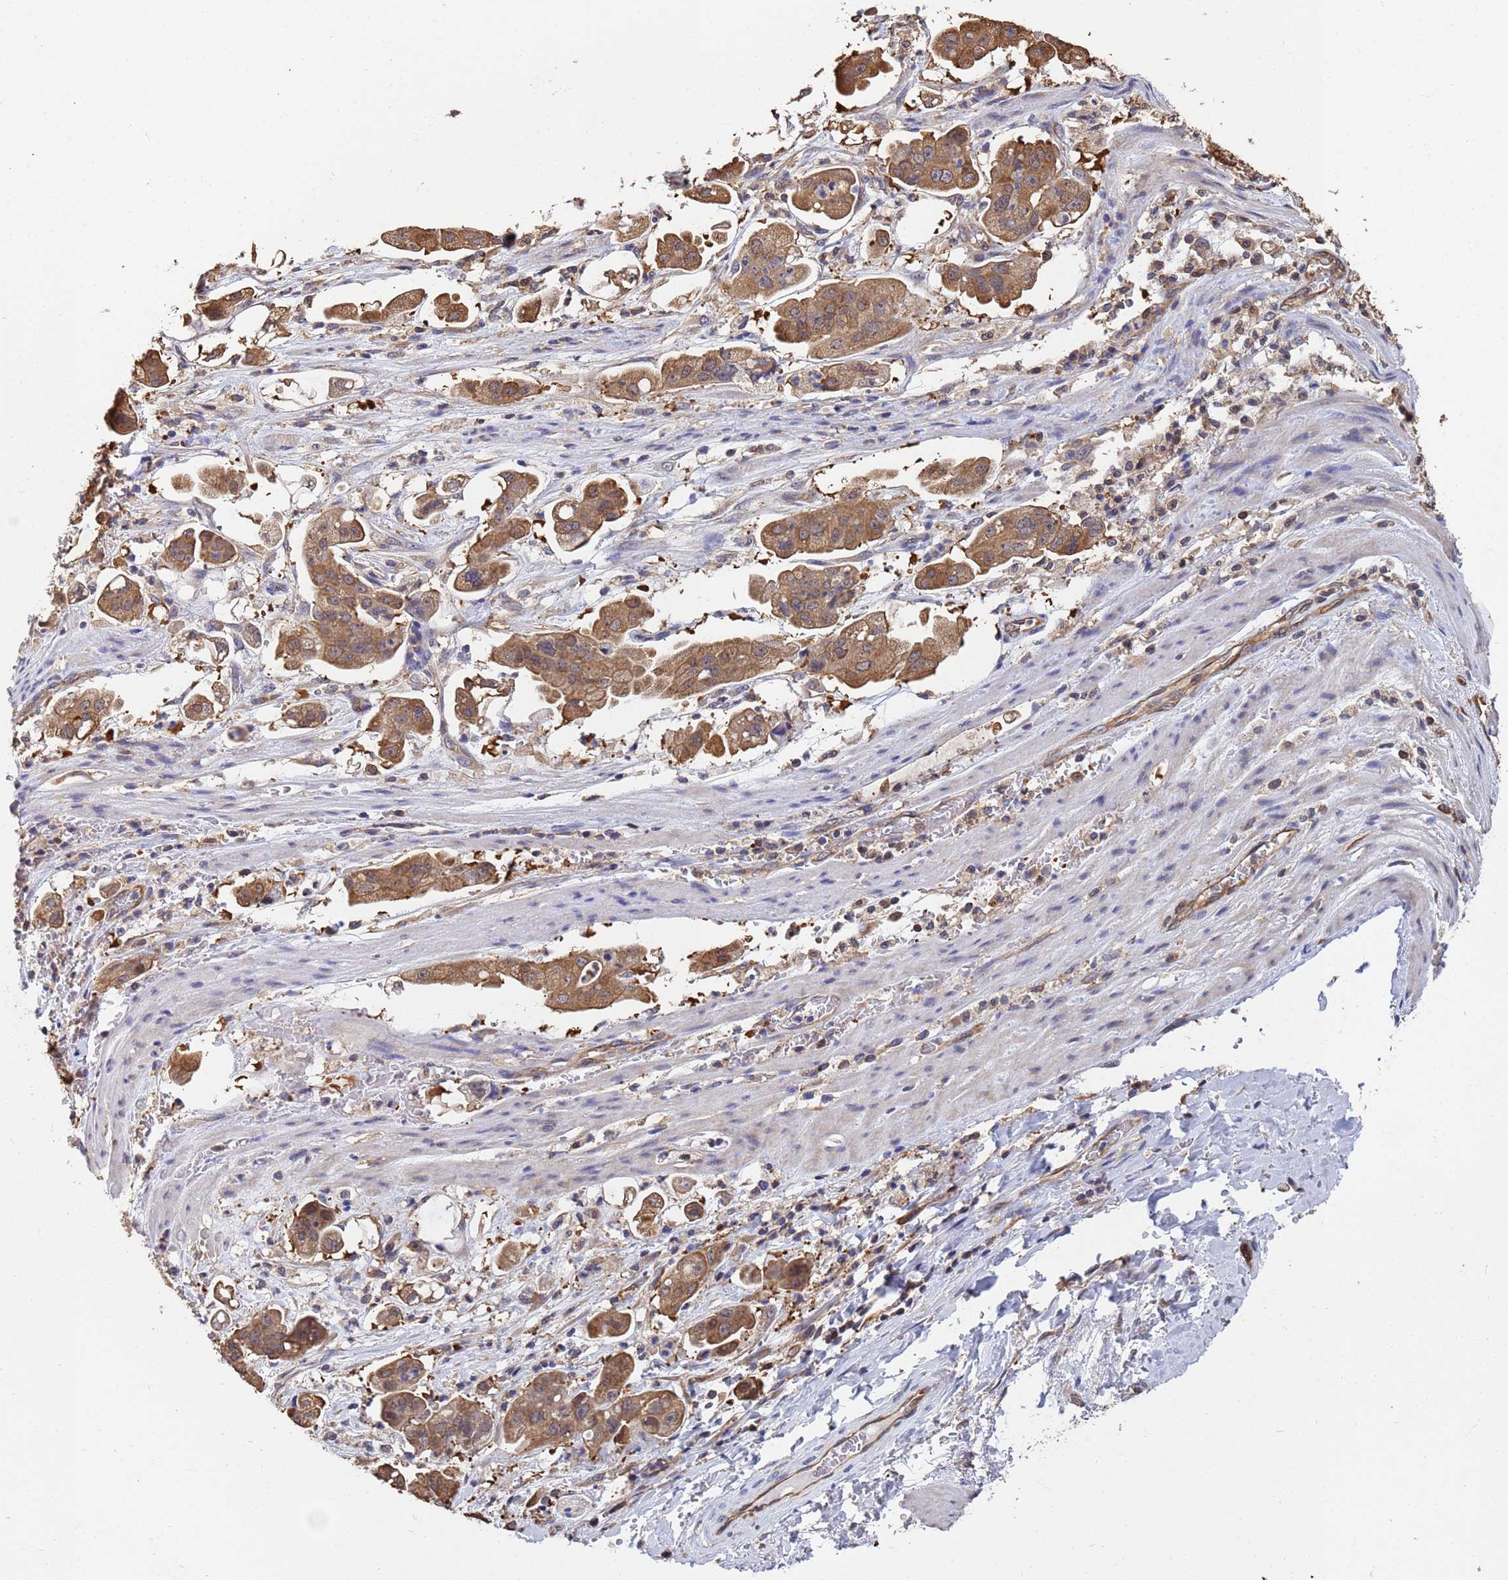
{"staining": {"intensity": "moderate", "quantity": ">75%", "location": "cytoplasmic/membranous"}, "tissue": "stomach cancer", "cell_type": "Tumor cells", "image_type": "cancer", "snomed": [{"axis": "morphology", "description": "Adenocarcinoma, NOS"}, {"axis": "topography", "description": "Stomach"}], "caption": "Adenocarcinoma (stomach) stained for a protein demonstrates moderate cytoplasmic/membranous positivity in tumor cells.", "gene": "FAM25A", "patient": {"sex": "male", "age": 62}}